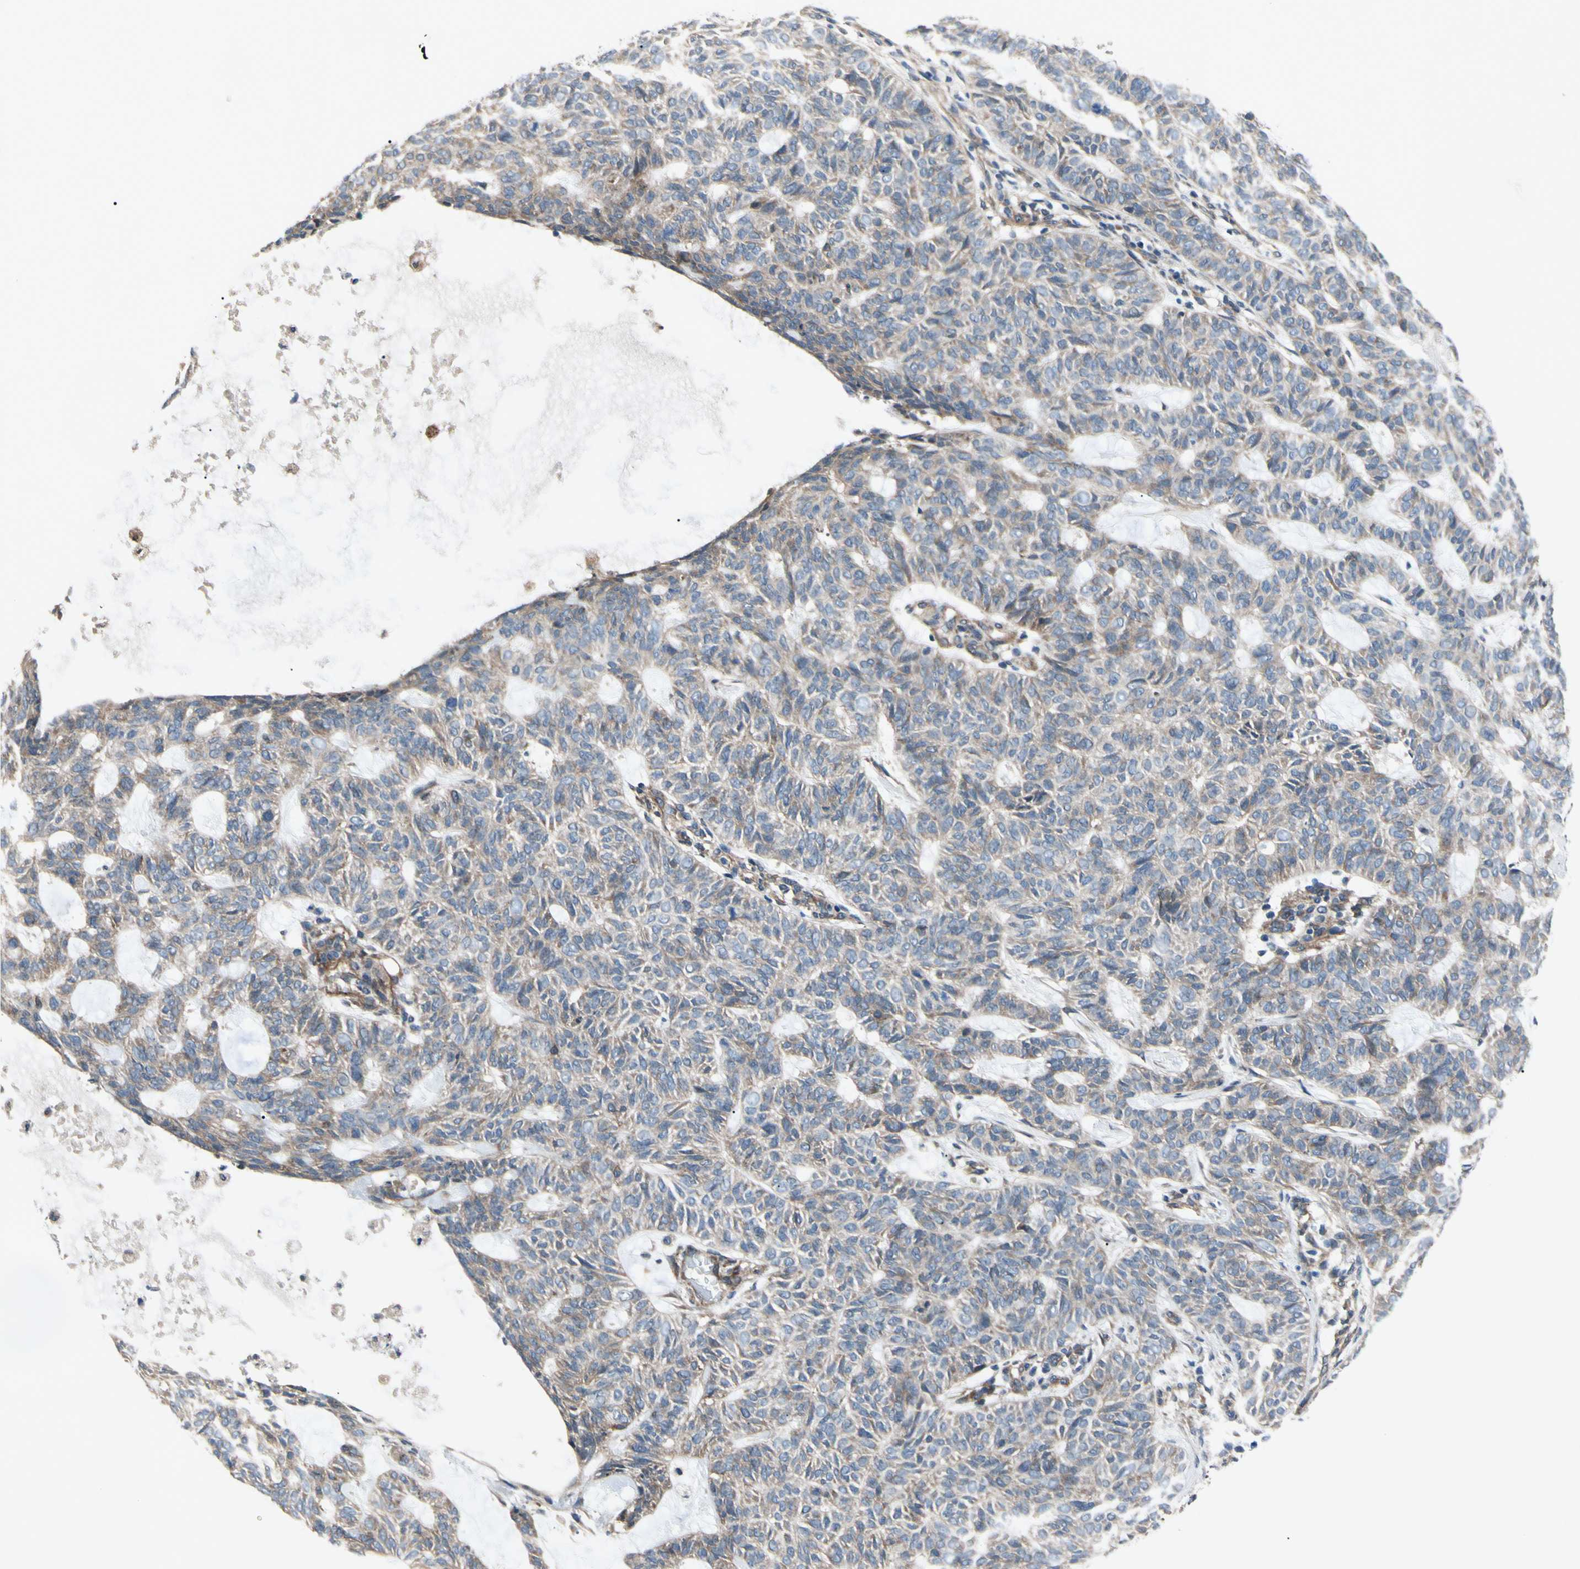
{"staining": {"intensity": "weak", "quantity": ">75%", "location": "cytoplasmic/membranous"}, "tissue": "skin cancer", "cell_type": "Tumor cells", "image_type": "cancer", "snomed": [{"axis": "morphology", "description": "Basal cell carcinoma"}, {"axis": "topography", "description": "Skin"}], "caption": "A brown stain shows weak cytoplasmic/membranous staining of a protein in human skin basal cell carcinoma tumor cells.", "gene": "SVIL", "patient": {"sex": "male", "age": 87}}